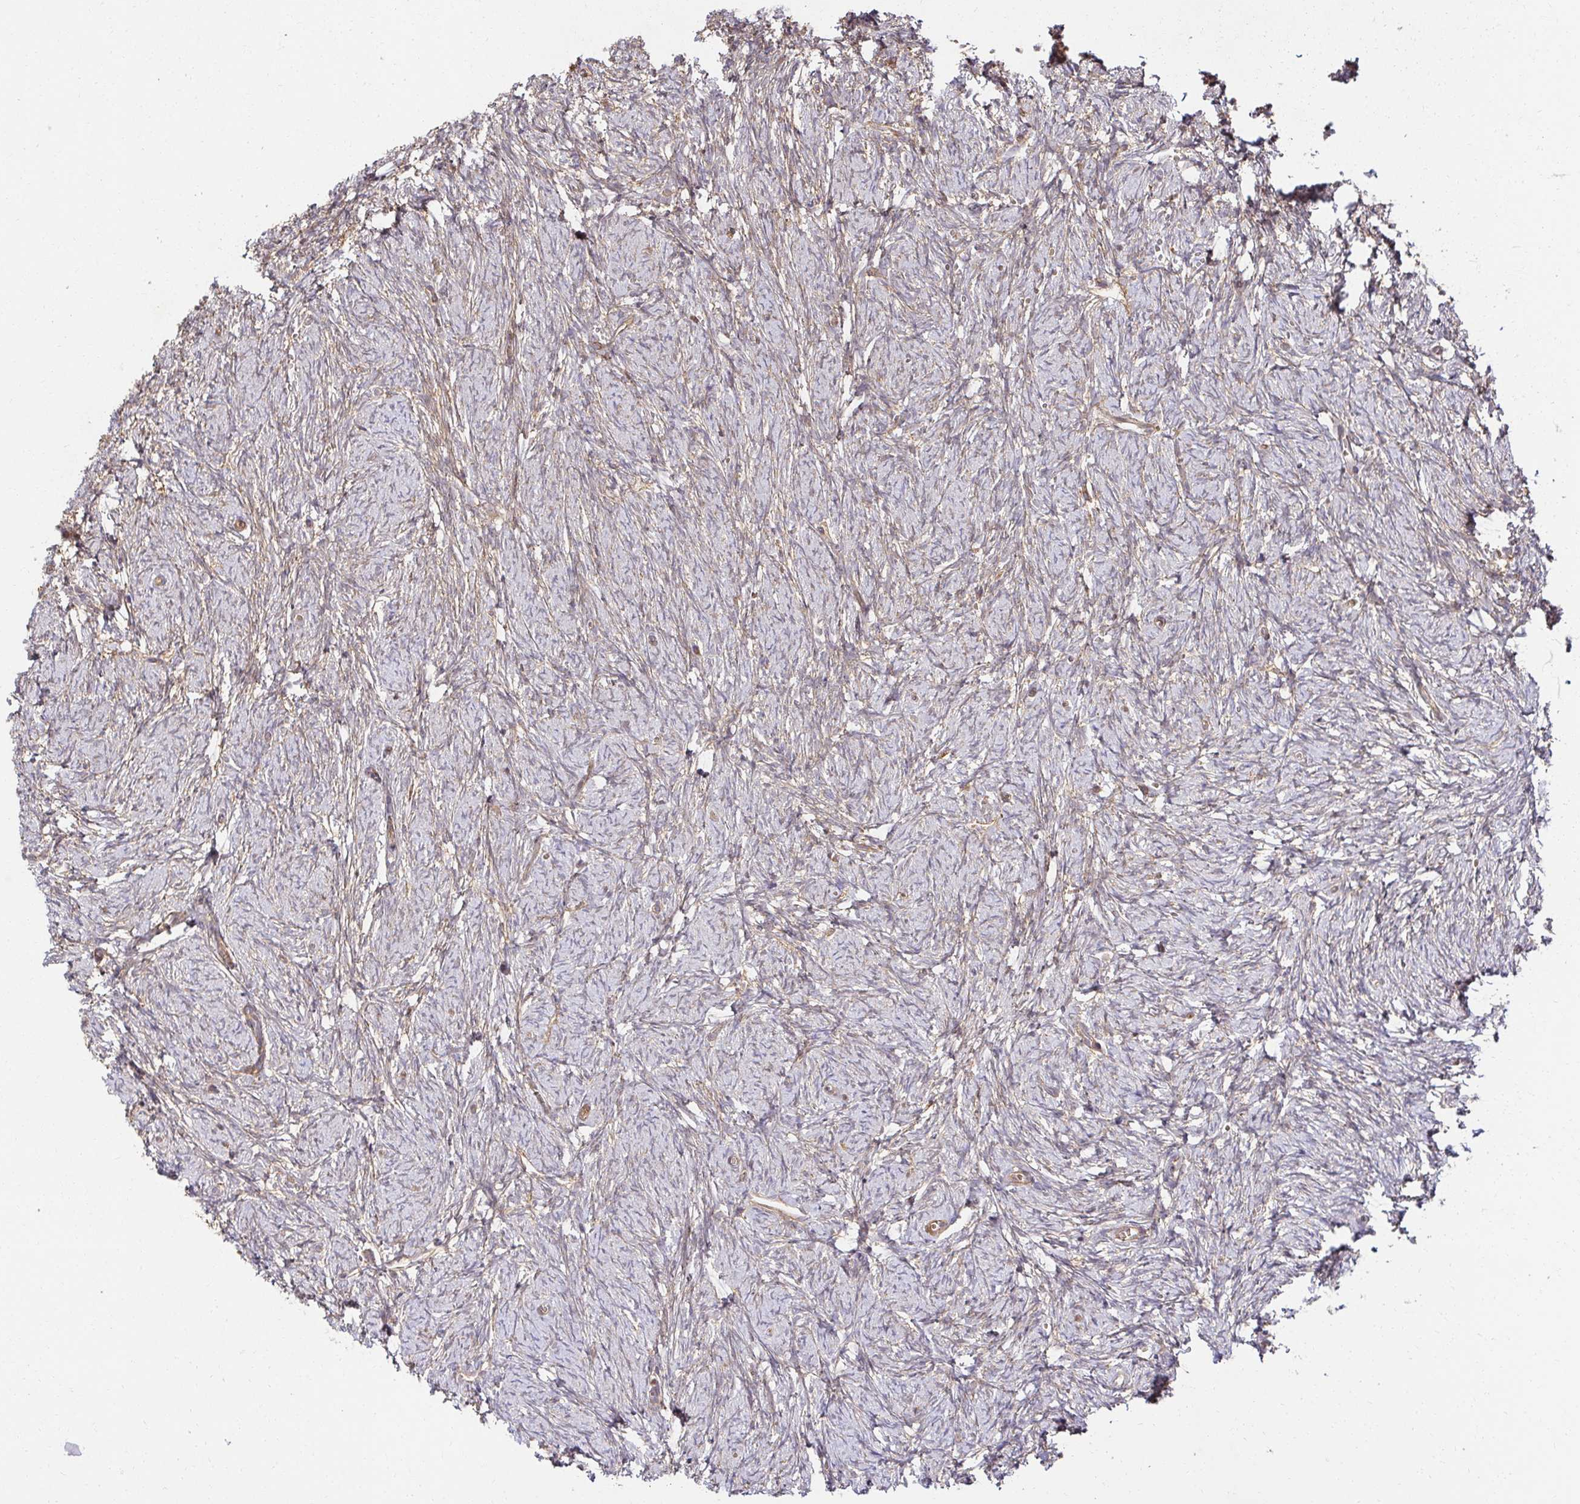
{"staining": {"intensity": "strong", "quantity": ">75%", "location": "cytoplasmic/membranous,nuclear"}, "tissue": "ovary", "cell_type": "Follicle cells", "image_type": "normal", "snomed": [{"axis": "morphology", "description": "Normal tissue, NOS"}, {"axis": "topography", "description": "Ovary"}], "caption": "Immunohistochemical staining of unremarkable ovary exhibits strong cytoplasmic/membranous,nuclear protein staining in about >75% of follicle cells. The staining was performed using DAB (3,3'-diaminobenzidine) to visualize the protein expression in brown, while the nuclei were stained in blue with hematoxylin (Magnification: 20x).", "gene": "PSMA4", "patient": {"sex": "female", "age": 41}}